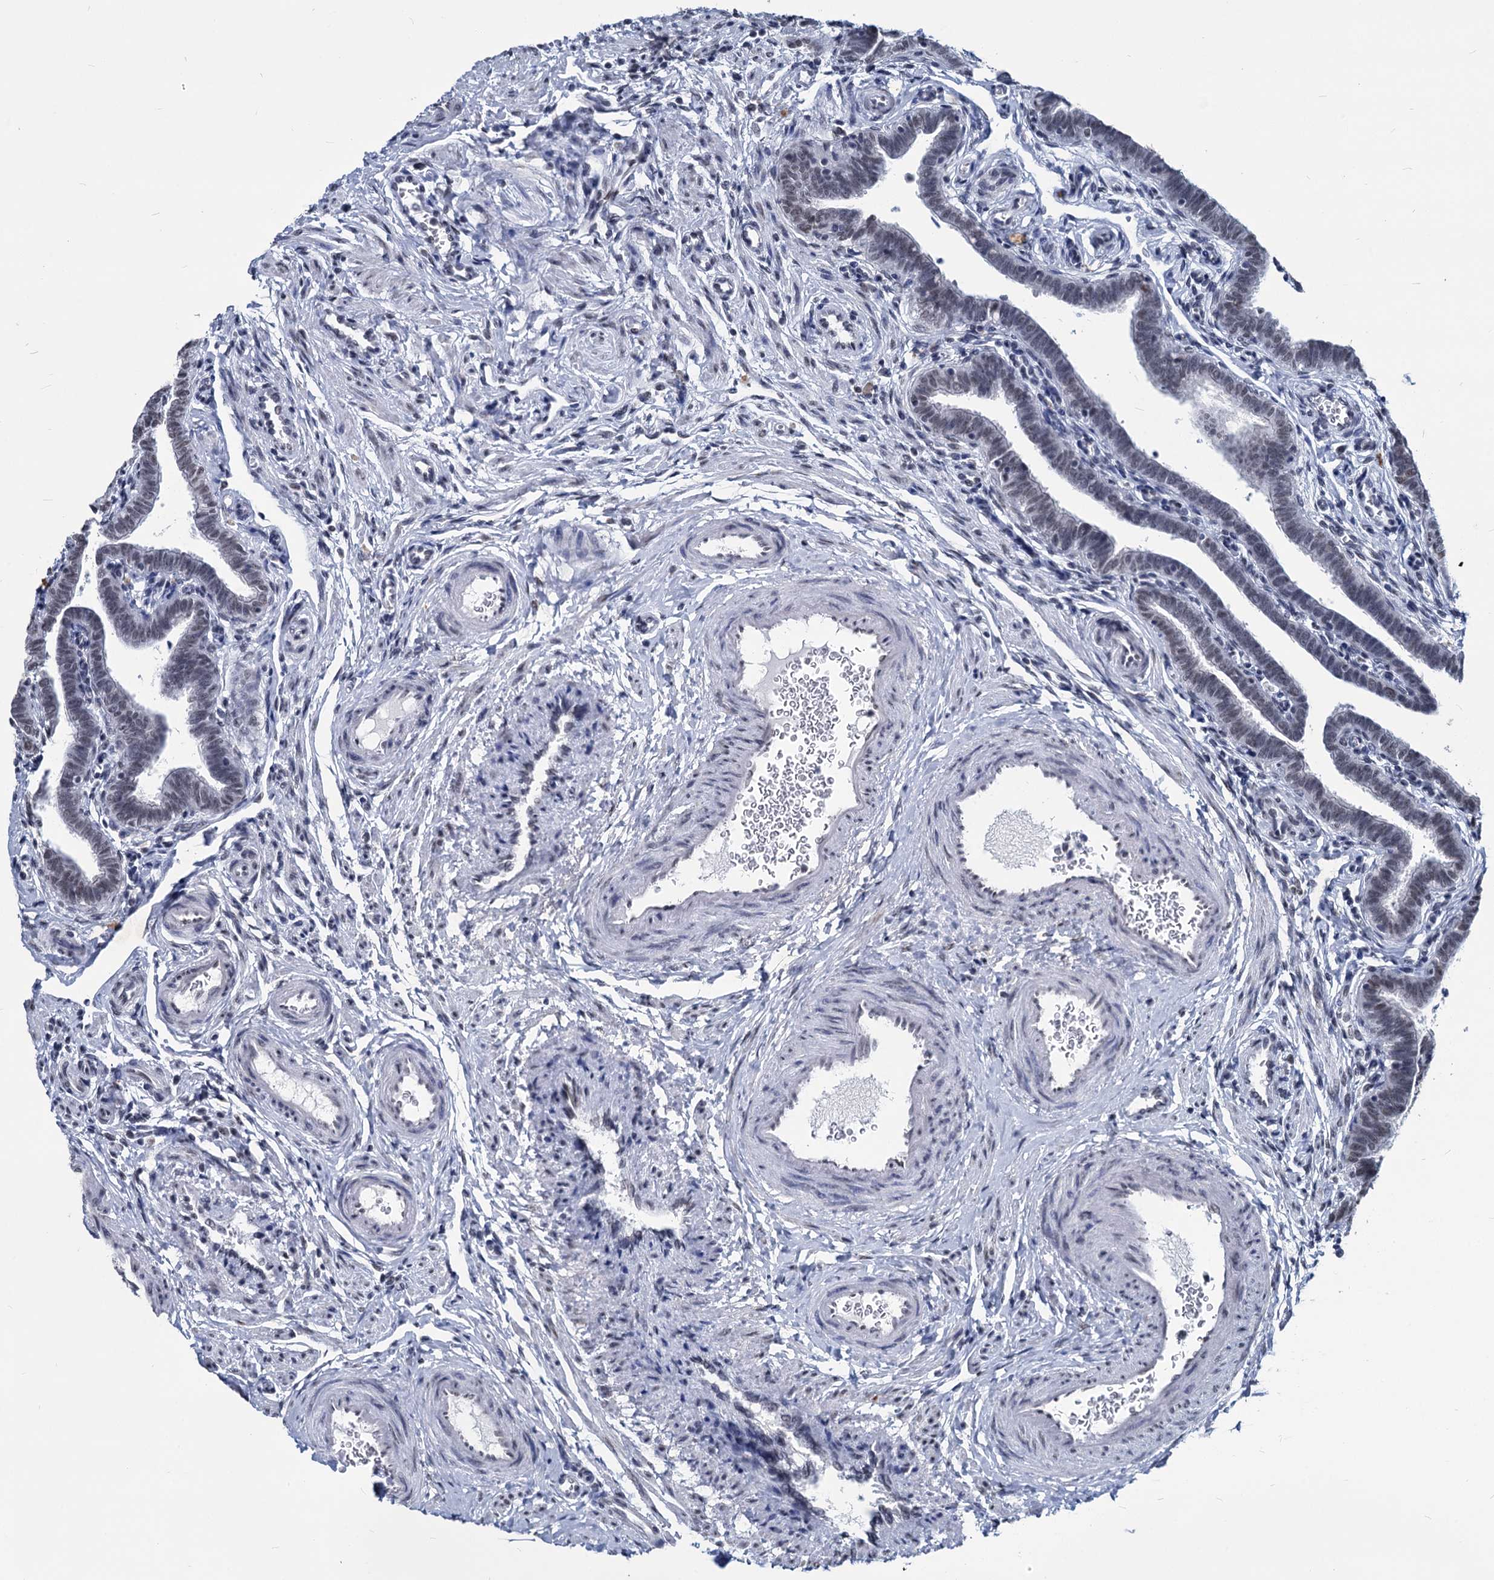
{"staining": {"intensity": "weak", "quantity": "25%-75%", "location": "nuclear"}, "tissue": "fallopian tube", "cell_type": "Glandular cells", "image_type": "normal", "snomed": [{"axis": "morphology", "description": "Normal tissue, NOS"}, {"axis": "topography", "description": "Fallopian tube"}], "caption": "An image showing weak nuclear staining in approximately 25%-75% of glandular cells in benign fallopian tube, as visualized by brown immunohistochemical staining.", "gene": "PARPBP", "patient": {"sex": "female", "age": 36}}